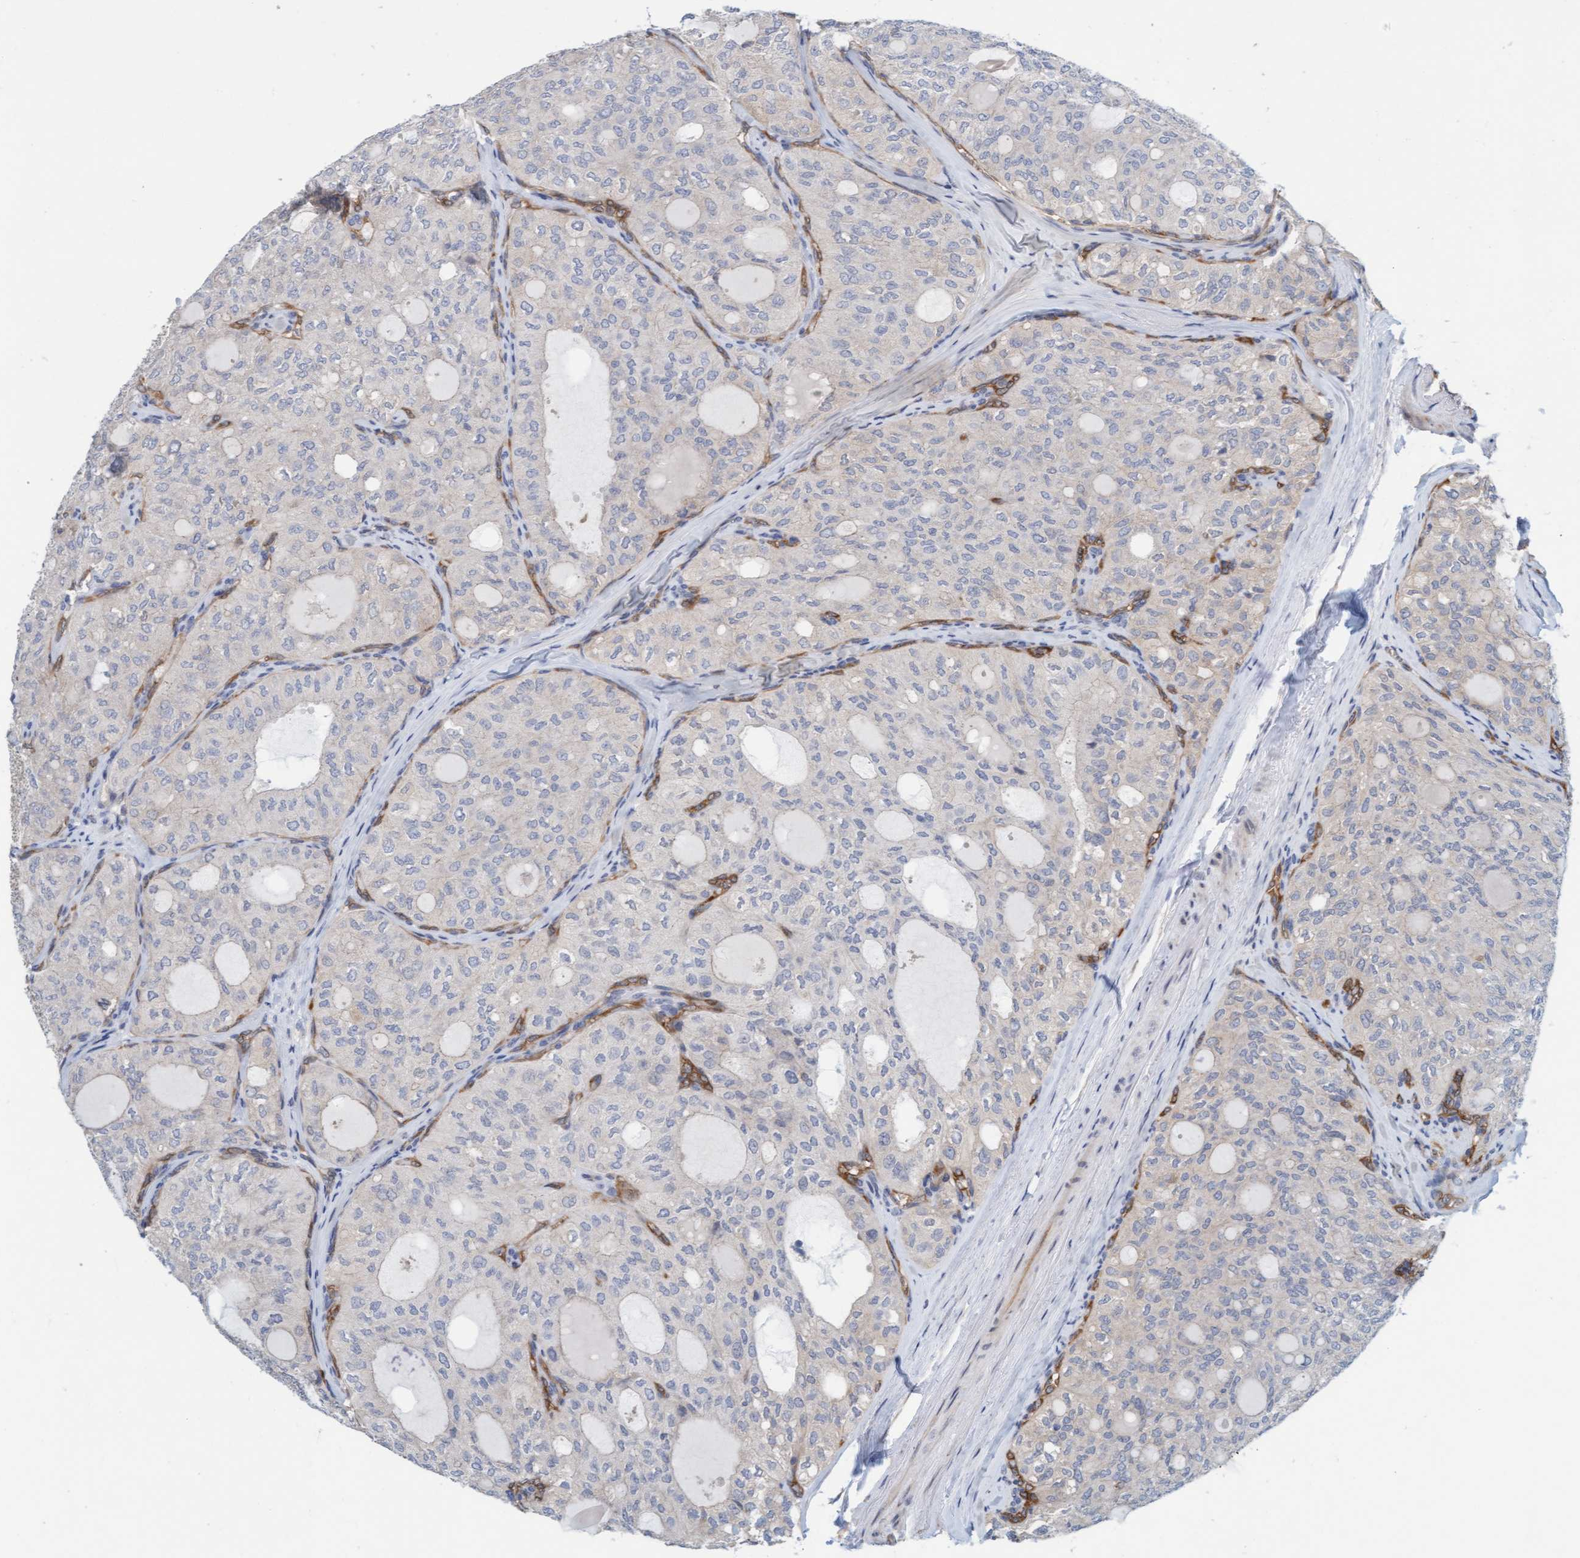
{"staining": {"intensity": "negative", "quantity": "none", "location": "none"}, "tissue": "thyroid cancer", "cell_type": "Tumor cells", "image_type": "cancer", "snomed": [{"axis": "morphology", "description": "Follicular adenoma carcinoma, NOS"}, {"axis": "topography", "description": "Thyroid gland"}], "caption": "Thyroid follicular adenoma carcinoma stained for a protein using immunohistochemistry demonstrates no positivity tumor cells.", "gene": "PRKD2", "patient": {"sex": "male", "age": 75}}